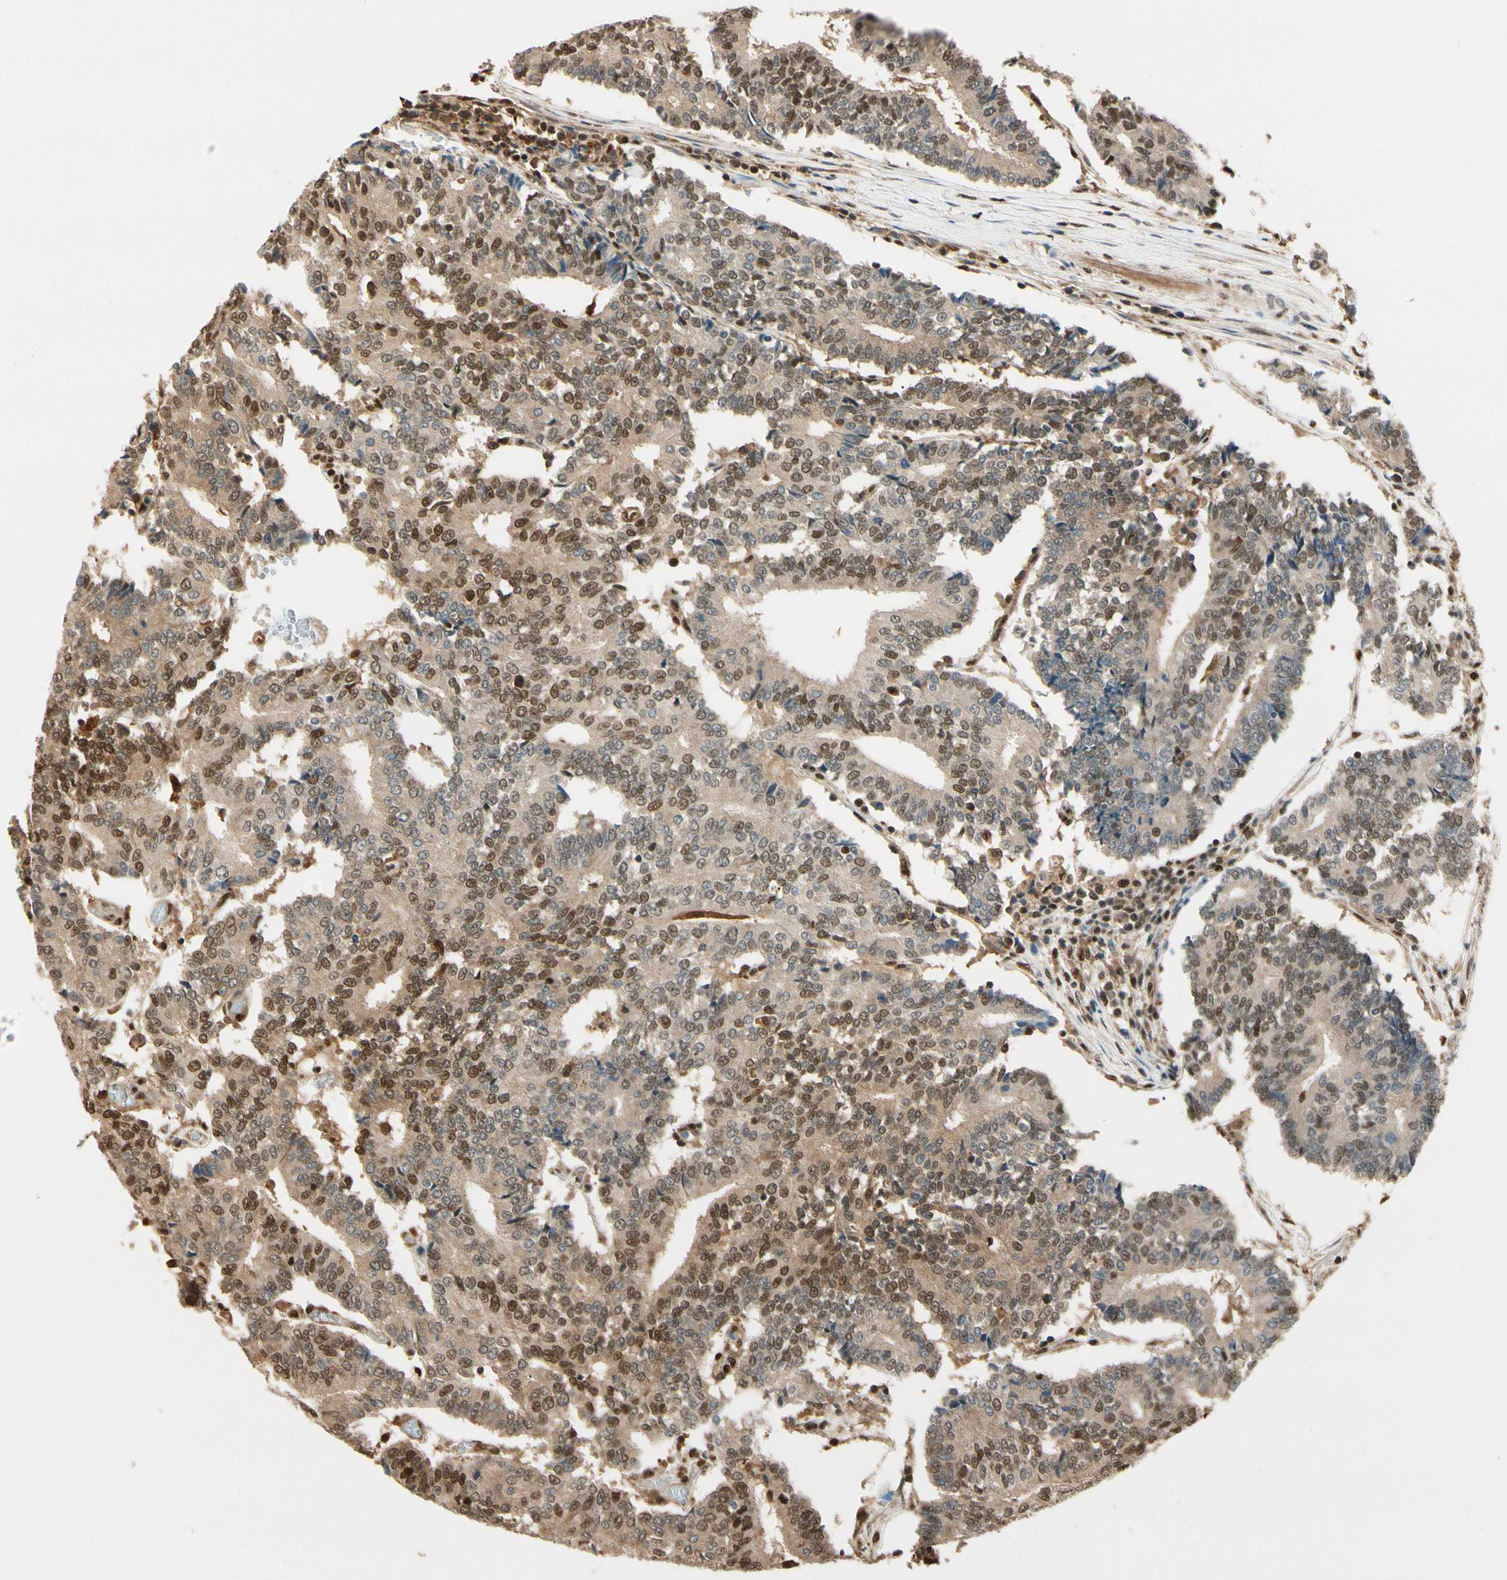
{"staining": {"intensity": "moderate", "quantity": "25%-75%", "location": "cytoplasmic/membranous,nuclear"}, "tissue": "prostate cancer", "cell_type": "Tumor cells", "image_type": "cancer", "snomed": [{"axis": "morphology", "description": "Adenocarcinoma, High grade"}, {"axis": "topography", "description": "Prostate"}], "caption": "Approximately 25%-75% of tumor cells in prostate cancer show moderate cytoplasmic/membranous and nuclear protein positivity as visualized by brown immunohistochemical staining.", "gene": "PNCK", "patient": {"sex": "male", "age": 55}}